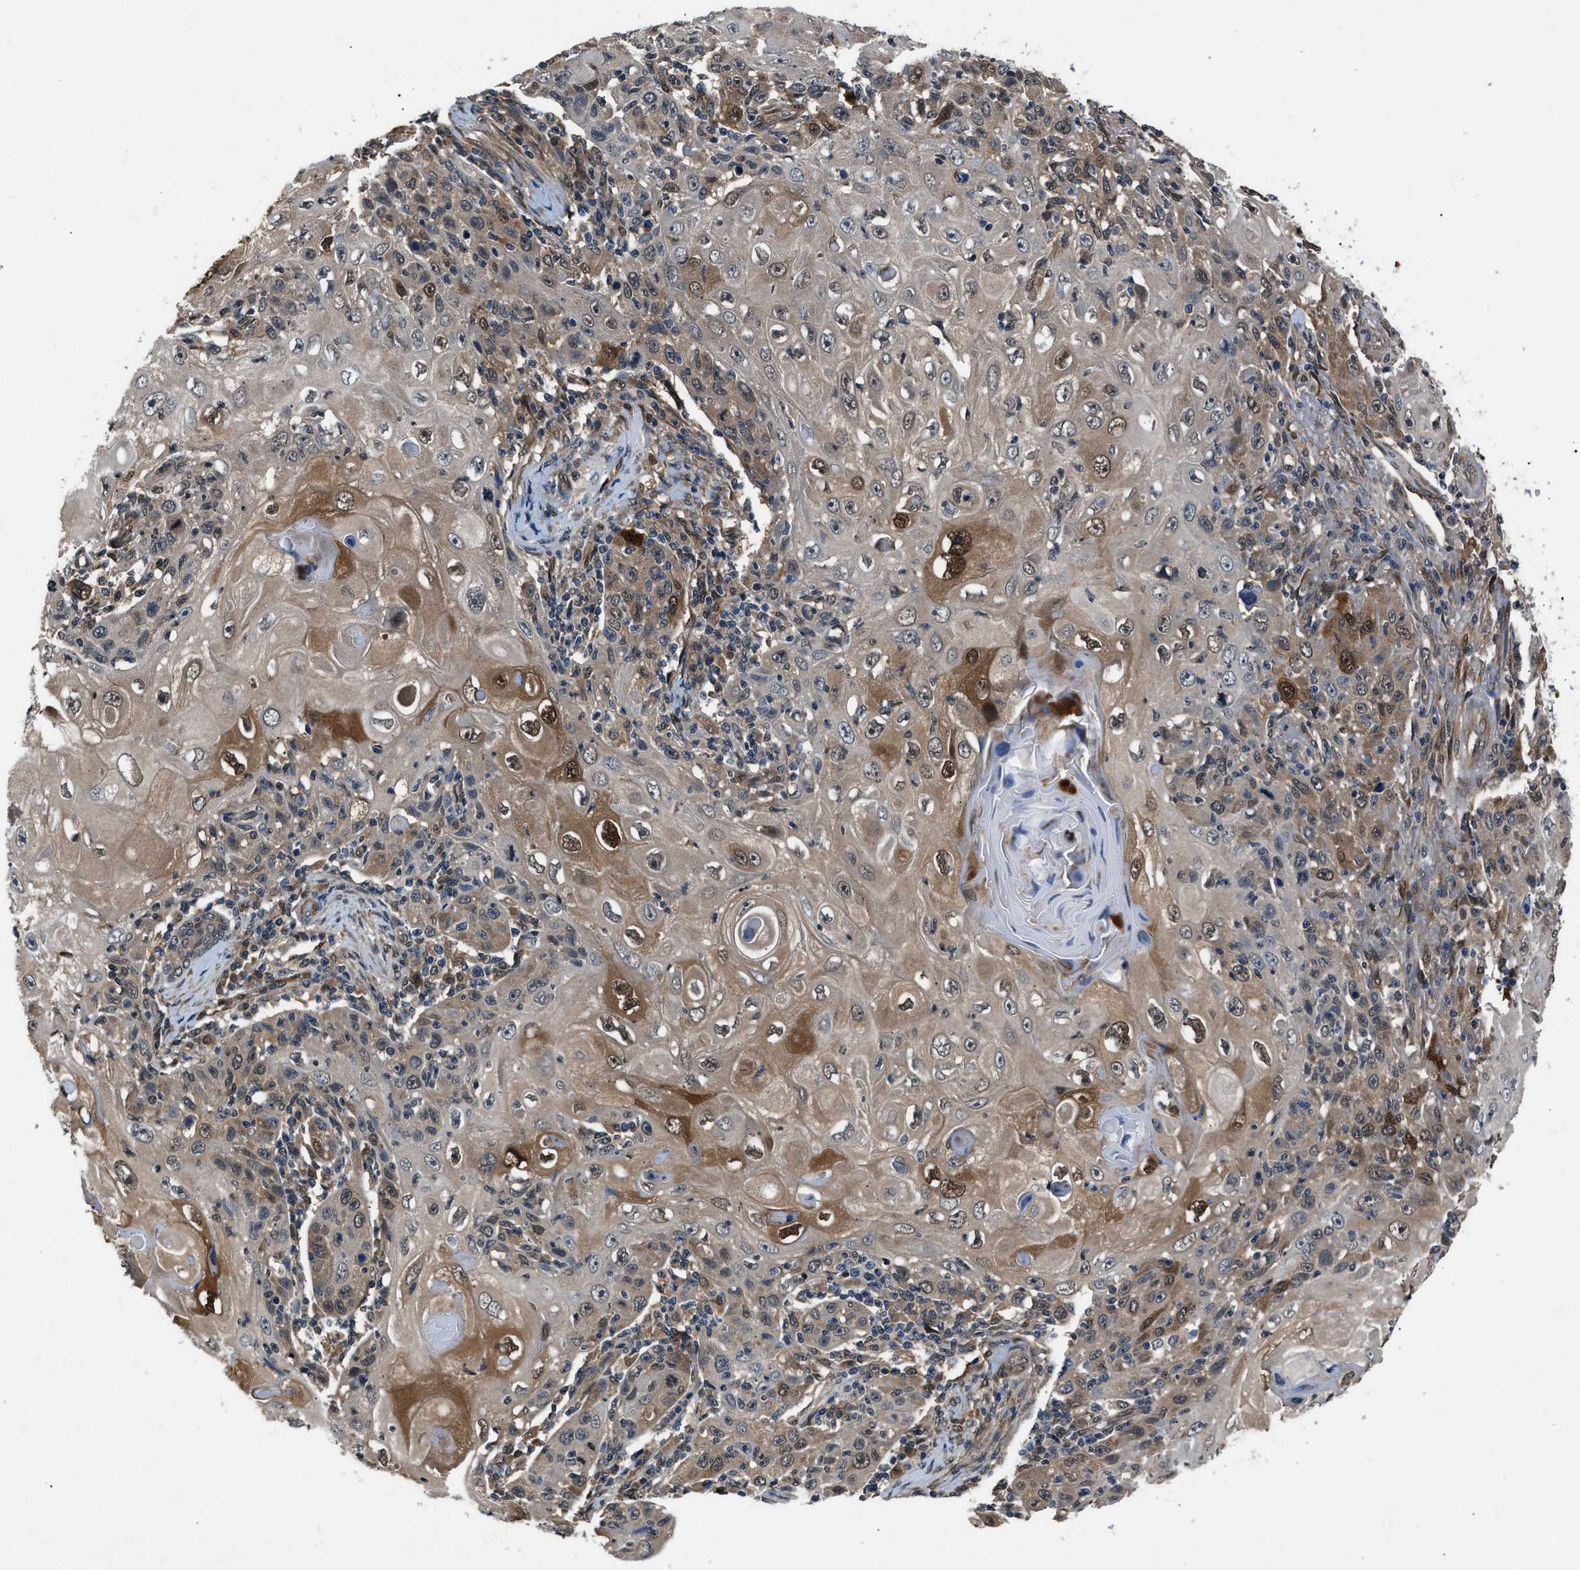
{"staining": {"intensity": "weak", "quantity": ">75%", "location": "cytoplasmic/membranous"}, "tissue": "skin cancer", "cell_type": "Tumor cells", "image_type": "cancer", "snomed": [{"axis": "morphology", "description": "Squamous cell carcinoma, NOS"}, {"axis": "topography", "description": "Skin"}], "caption": "This micrograph displays skin cancer (squamous cell carcinoma) stained with IHC to label a protein in brown. The cytoplasmic/membranous of tumor cells show weak positivity for the protein. Nuclei are counter-stained blue.", "gene": "TP53I3", "patient": {"sex": "female", "age": 88}}